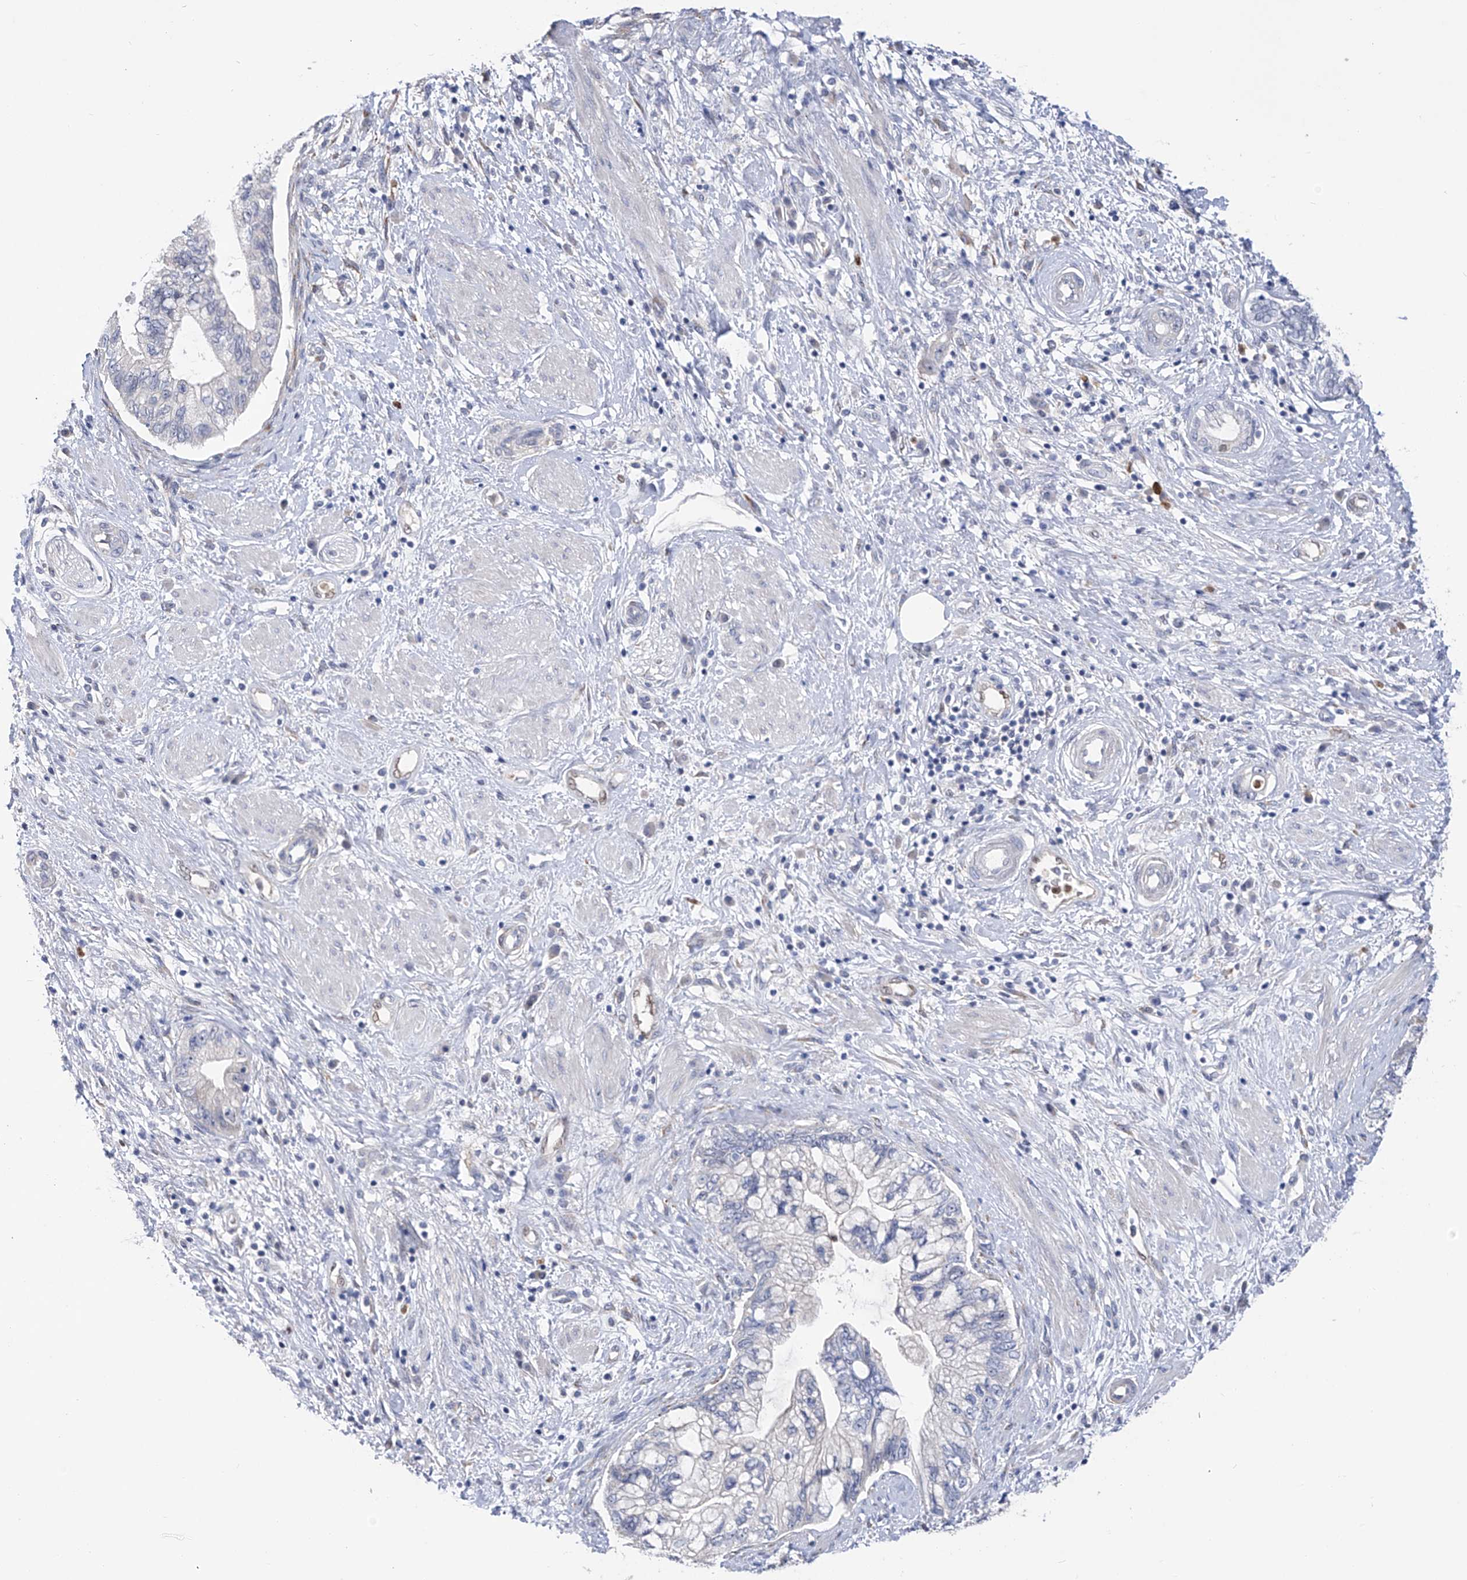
{"staining": {"intensity": "negative", "quantity": "none", "location": "none"}, "tissue": "pancreatic cancer", "cell_type": "Tumor cells", "image_type": "cancer", "snomed": [{"axis": "morphology", "description": "Adenocarcinoma, NOS"}, {"axis": "topography", "description": "Pancreas"}], "caption": "A micrograph of human adenocarcinoma (pancreatic) is negative for staining in tumor cells. (DAB (3,3'-diaminobenzidine) immunohistochemistry (IHC), high magnification).", "gene": "PHF20", "patient": {"sex": "female", "age": 73}}